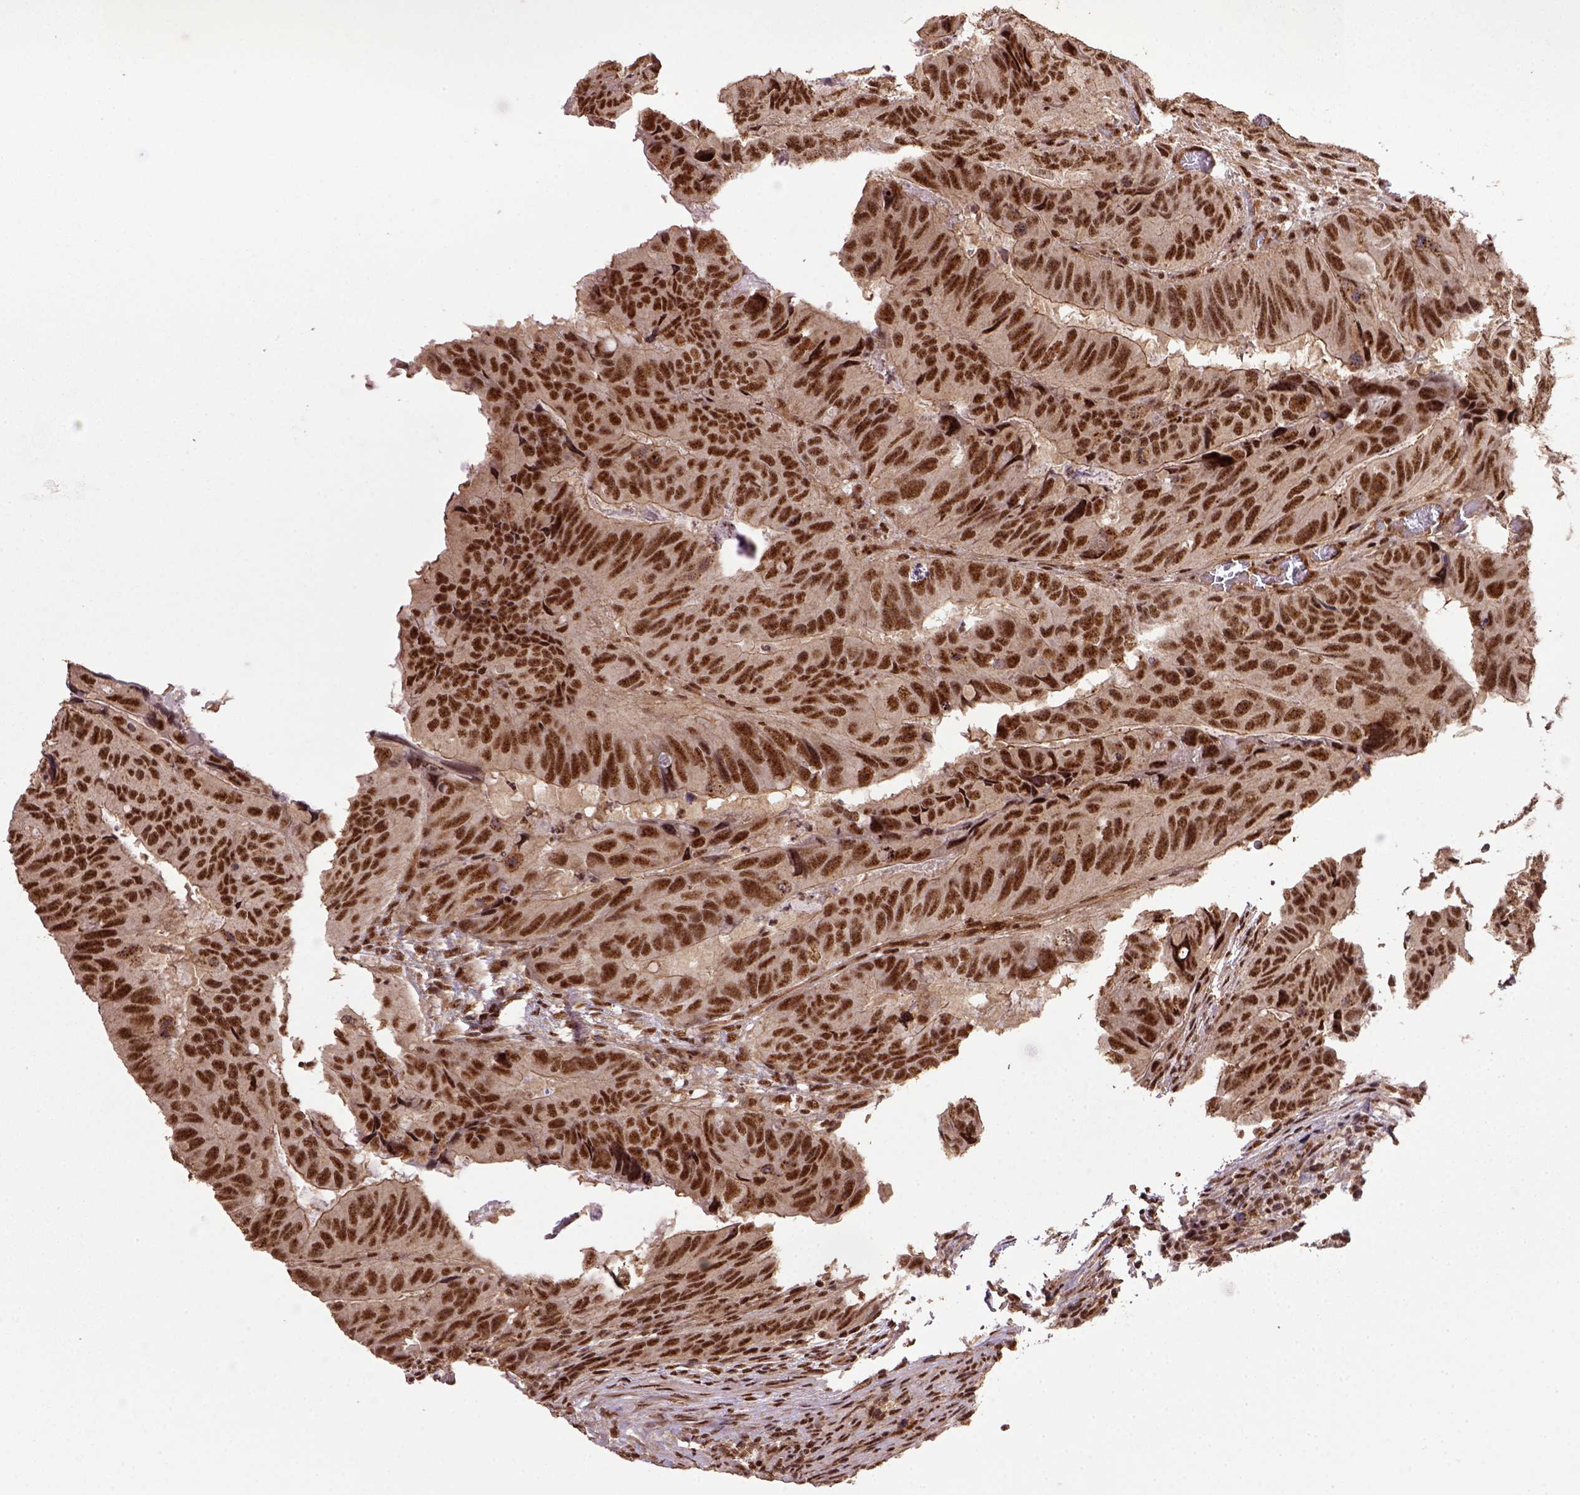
{"staining": {"intensity": "strong", "quantity": ">75%", "location": "nuclear"}, "tissue": "colorectal cancer", "cell_type": "Tumor cells", "image_type": "cancer", "snomed": [{"axis": "morphology", "description": "Adenocarcinoma, NOS"}, {"axis": "topography", "description": "Colon"}], "caption": "Adenocarcinoma (colorectal) stained for a protein (brown) shows strong nuclear positive positivity in approximately >75% of tumor cells.", "gene": "PPIG", "patient": {"sex": "male", "age": 79}}